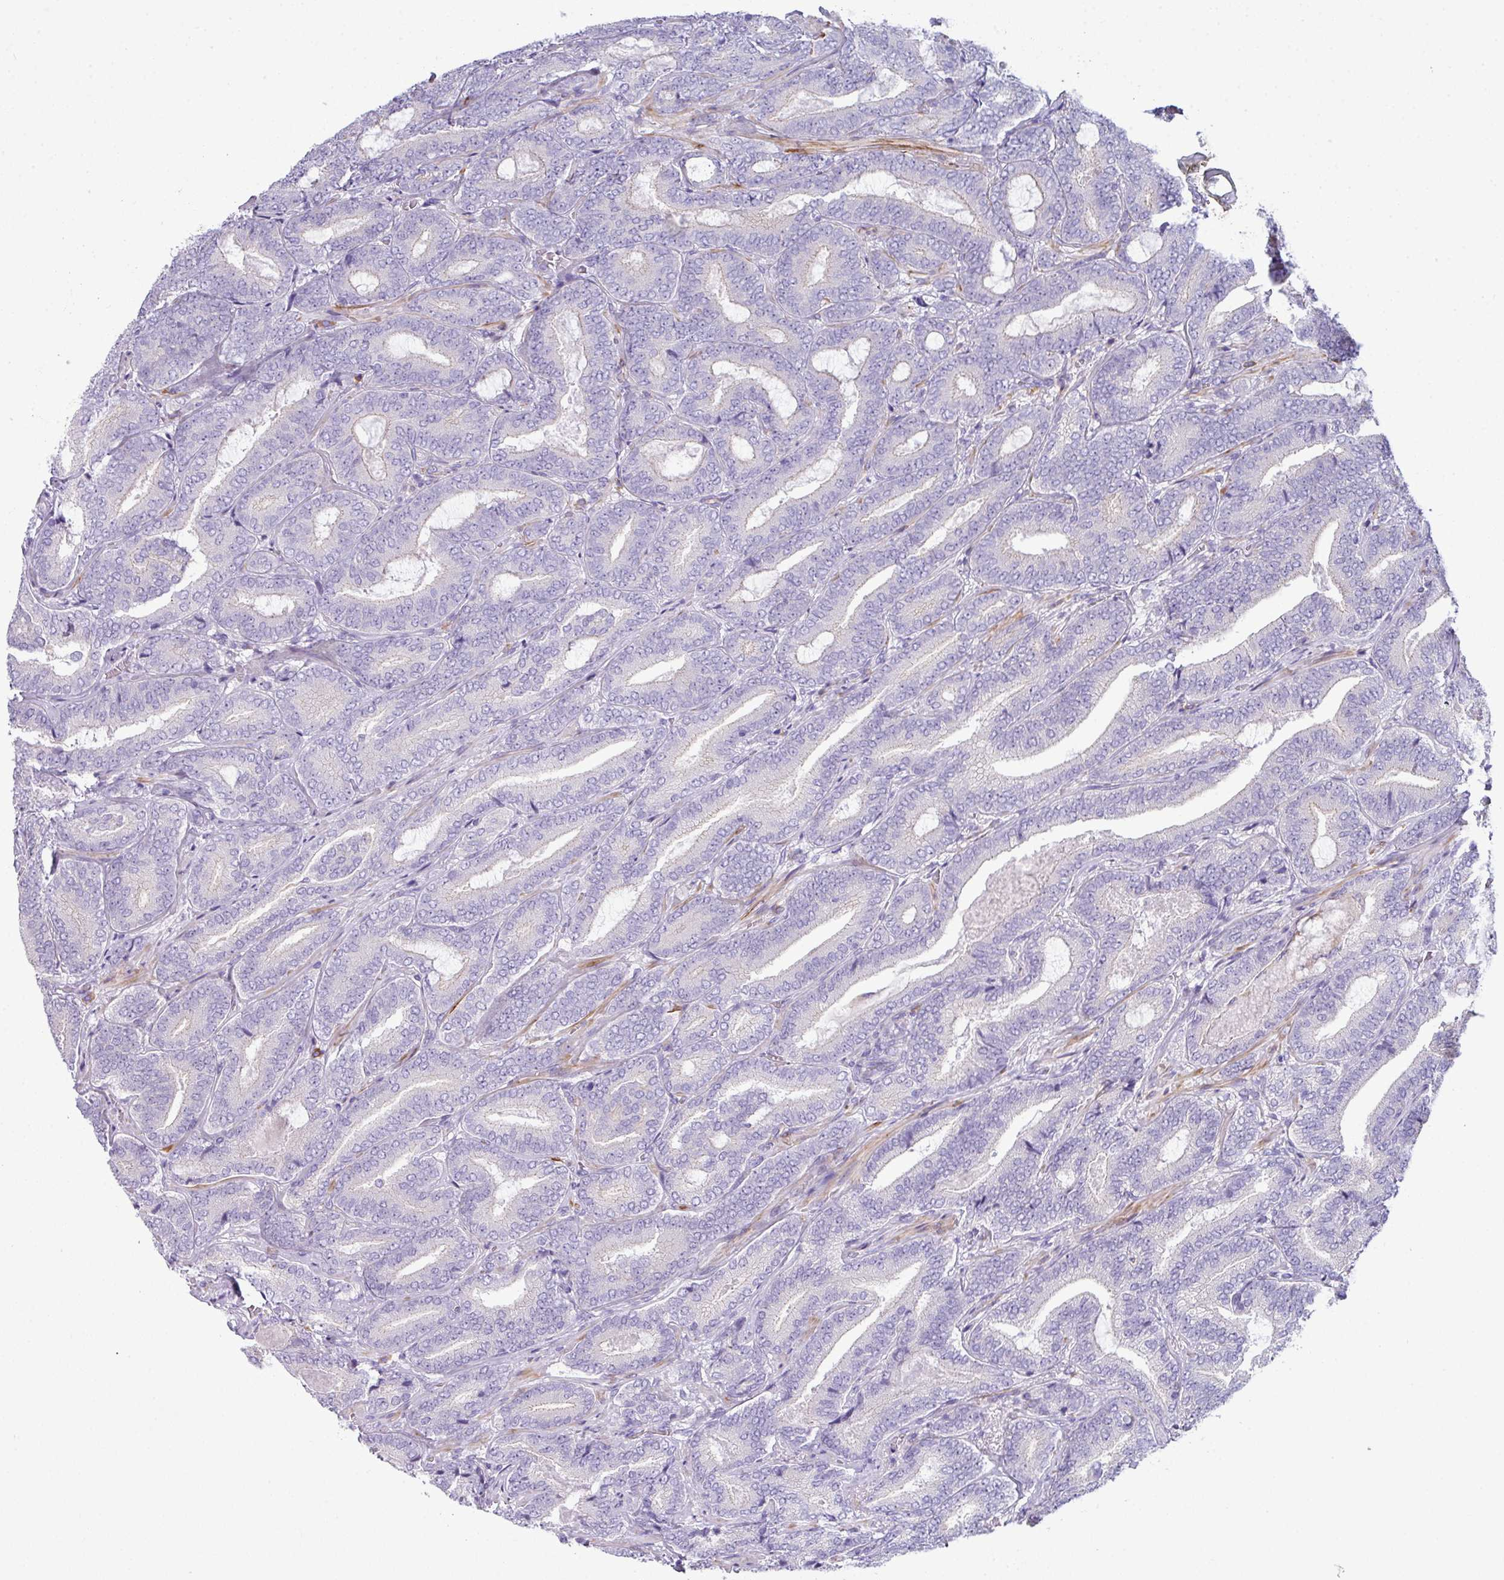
{"staining": {"intensity": "negative", "quantity": "none", "location": "none"}, "tissue": "prostate cancer", "cell_type": "Tumor cells", "image_type": "cancer", "snomed": [{"axis": "morphology", "description": "Adenocarcinoma, Low grade"}, {"axis": "topography", "description": "Prostate and seminal vesicle, NOS"}], "caption": "DAB immunohistochemical staining of prostate cancer shows no significant positivity in tumor cells.", "gene": "ABCC5", "patient": {"sex": "male", "age": 61}}